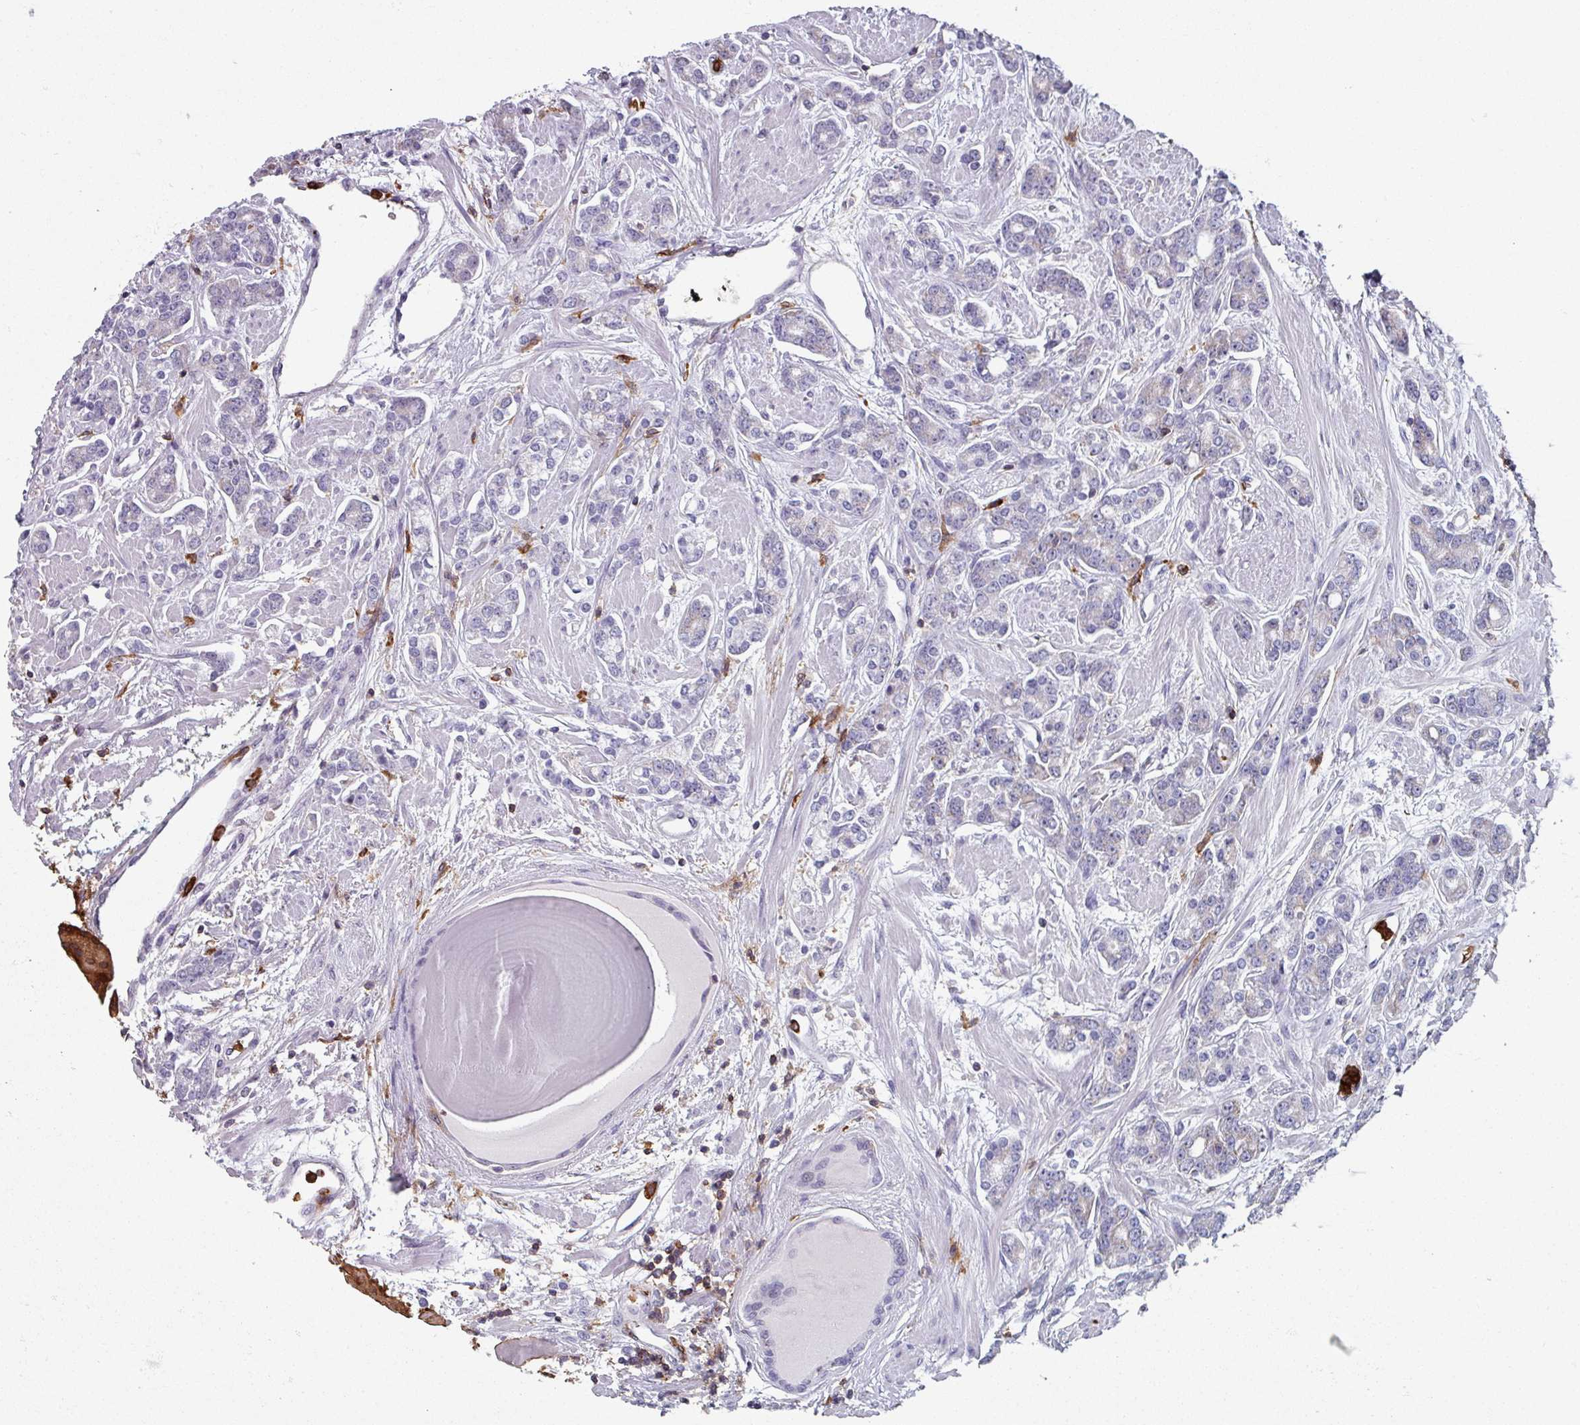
{"staining": {"intensity": "negative", "quantity": "none", "location": "none"}, "tissue": "prostate cancer", "cell_type": "Tumor cells", "image_type": "cancer", "snomed": [{"axis": "morphology", "description": "Adenocarcinoma, High grade"}, {"axis": "topography", "description": "Prostate"}], "caption": "Human prostate cancer (adenocarcinoma (high-grade)) stained for a protein using immunohistochemistry shows no staining in tumor cells.", "gene": "EXOSC5", "patient": {"sex": "male", "age": 62}}